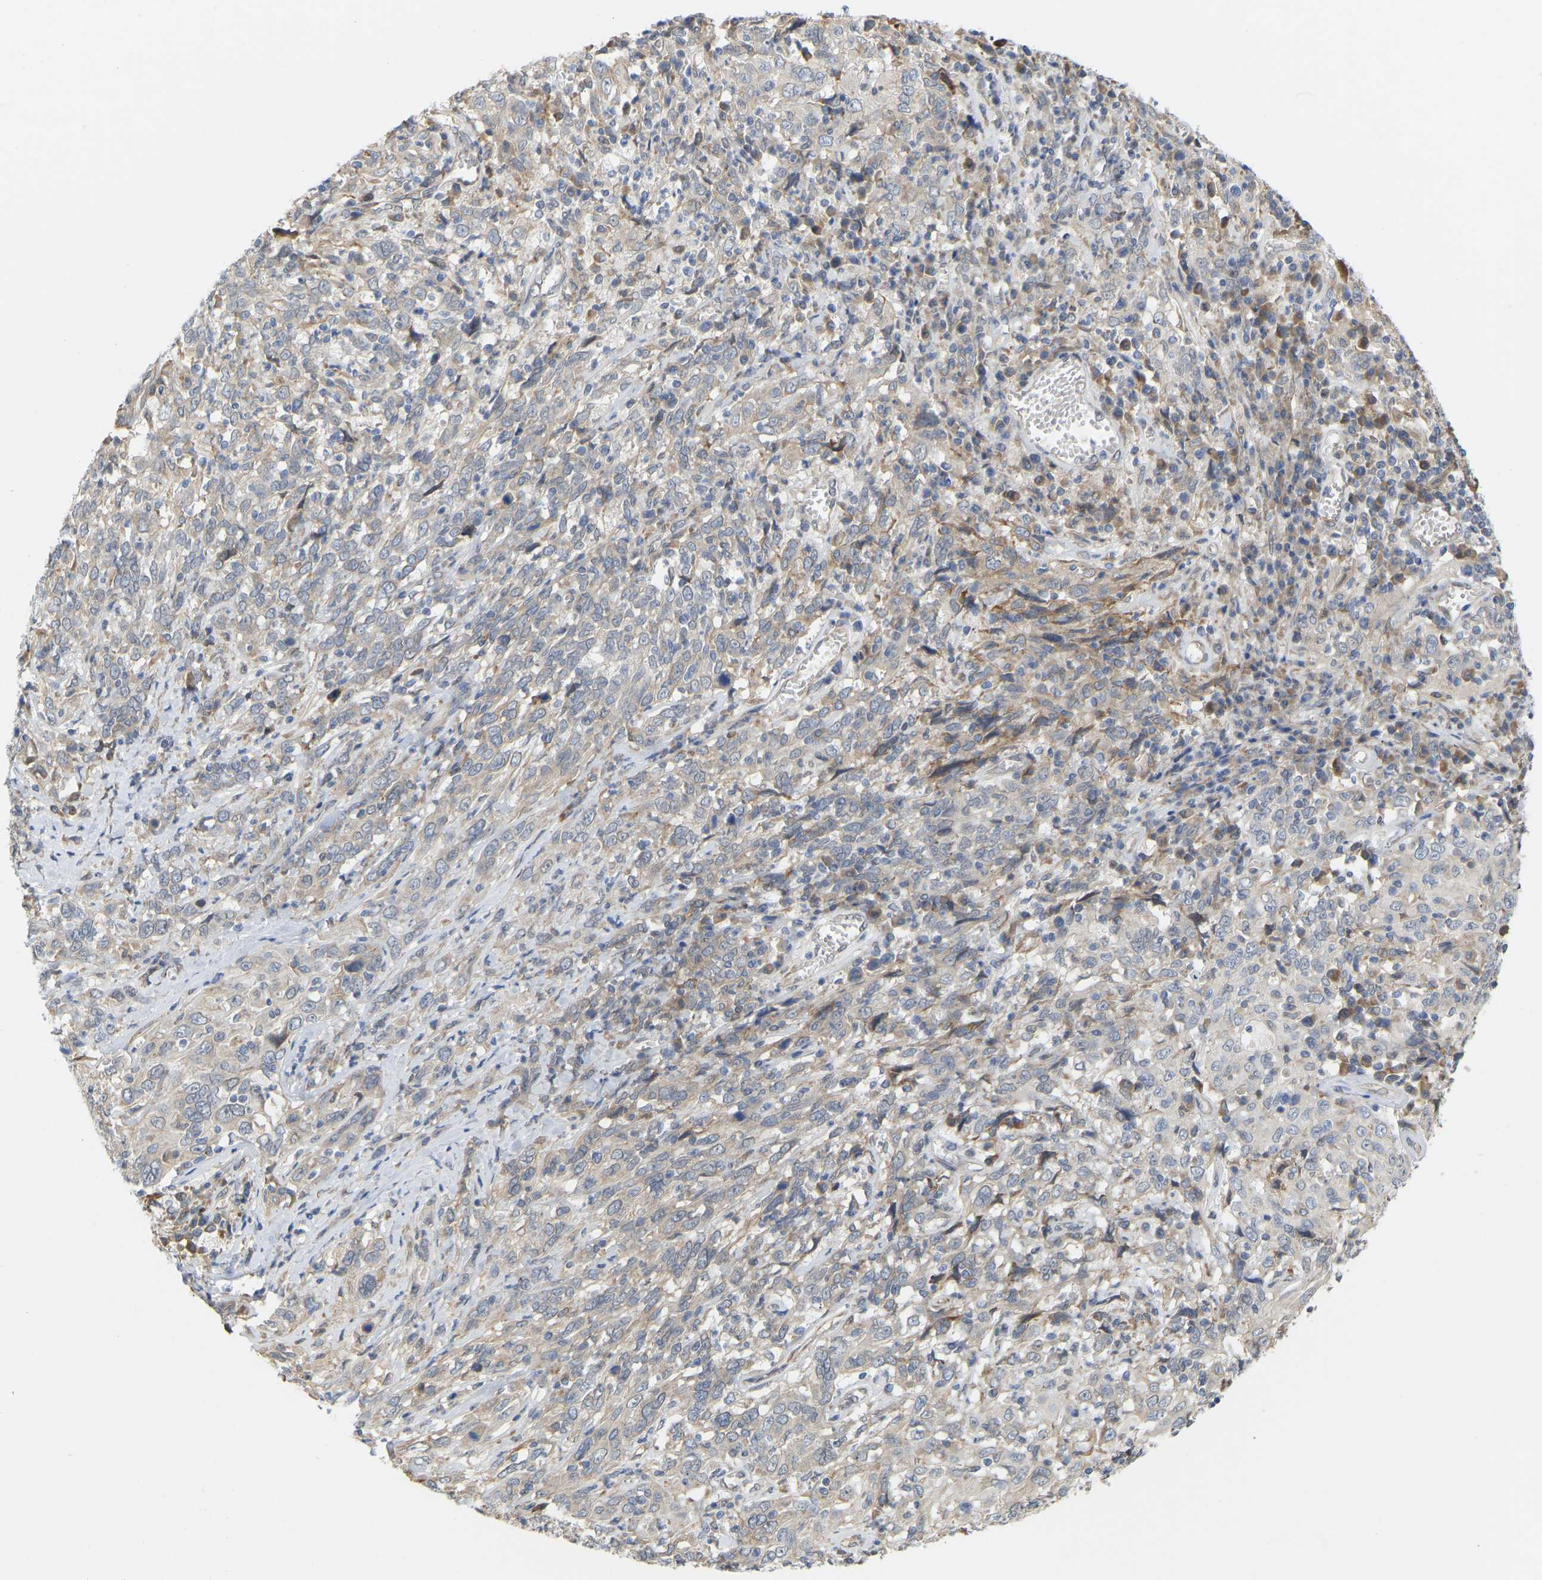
{"staining": {"intensity": "weak", "quantity": "<25%", "location": "cytoplasmic/membranous"}, "tissue": "cervical cancer", "cell_type": "Tumor cells", "image_type": "cancer", "snomed": [{"axis": "morphology", "description": "Squamous cell carcinoma, NOS"}, {"axis": "topography", "description": "Cervix"}], "caption": "High power microscopy photomicrograph of an IHC photomicrograph of cervical squamous cell carcinoma, revealing no significant positivity in tumor cells.", "gene": "BEND3", "patient": {"sex": "female", "age": 46}}